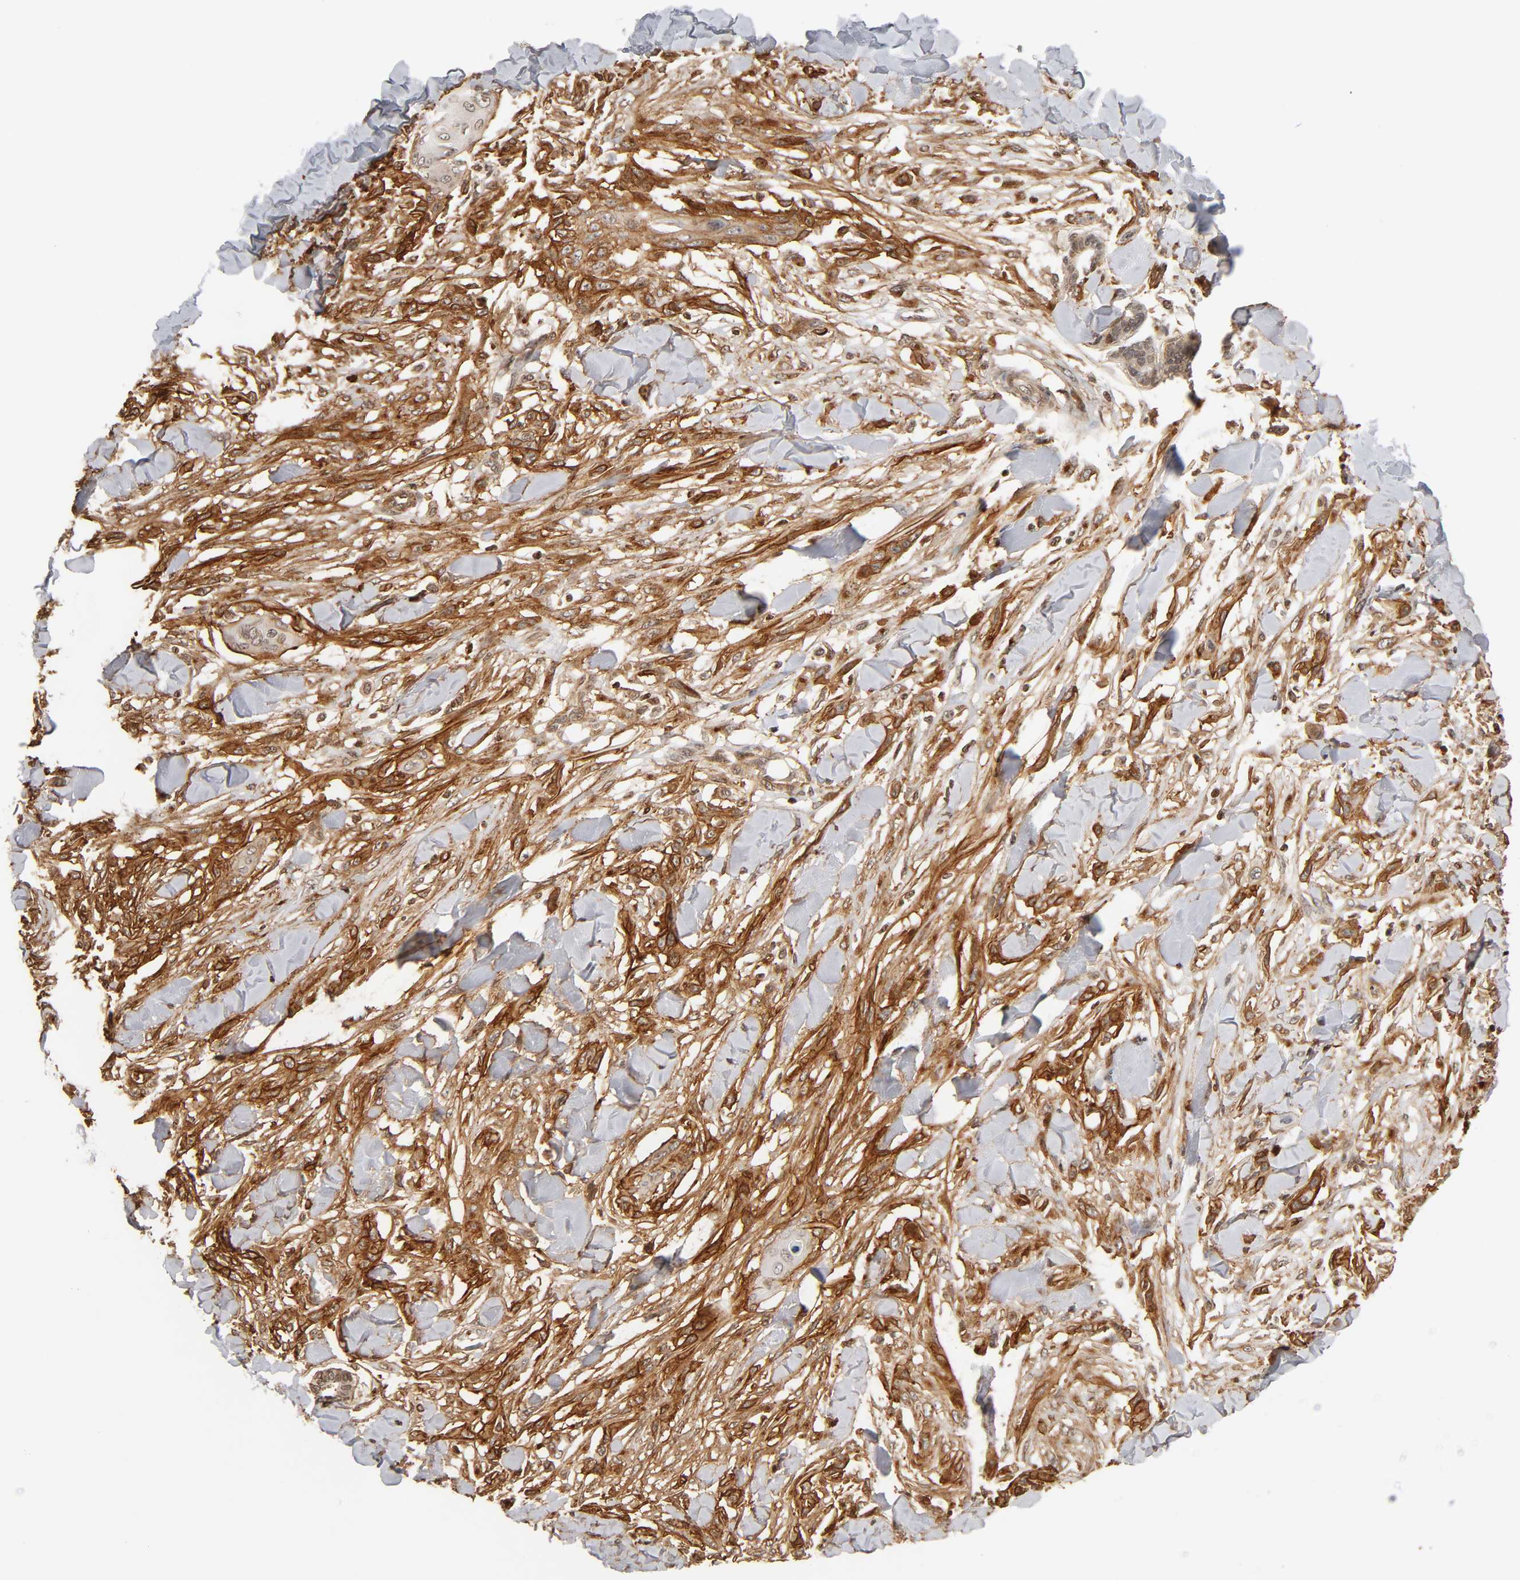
{"staining": {"intensity": "moderate", "quantity": "<25%", "location": "cytoplasmic/membranous"}, "tissue": "skin cancer", "cell_type": "Tumor cells", "image_type": "cancer", "snomed": [{"axis": "morphology", "description": "Normal tissue, NOS"}, {"axis": "morphology", "description": "Squamous cell carcinoma, NOS"}, {"axis": "topography", "description": "Skin"}], "caption": "This is an image of immunohistochemistry (IHC) staining of skin squamous cell carcinoma, which shows moderate staining in the cytoplasmic/membranous of tumor cells.", "gene": "ITGAV", "patient": {"sex": "female", "age": 59}}